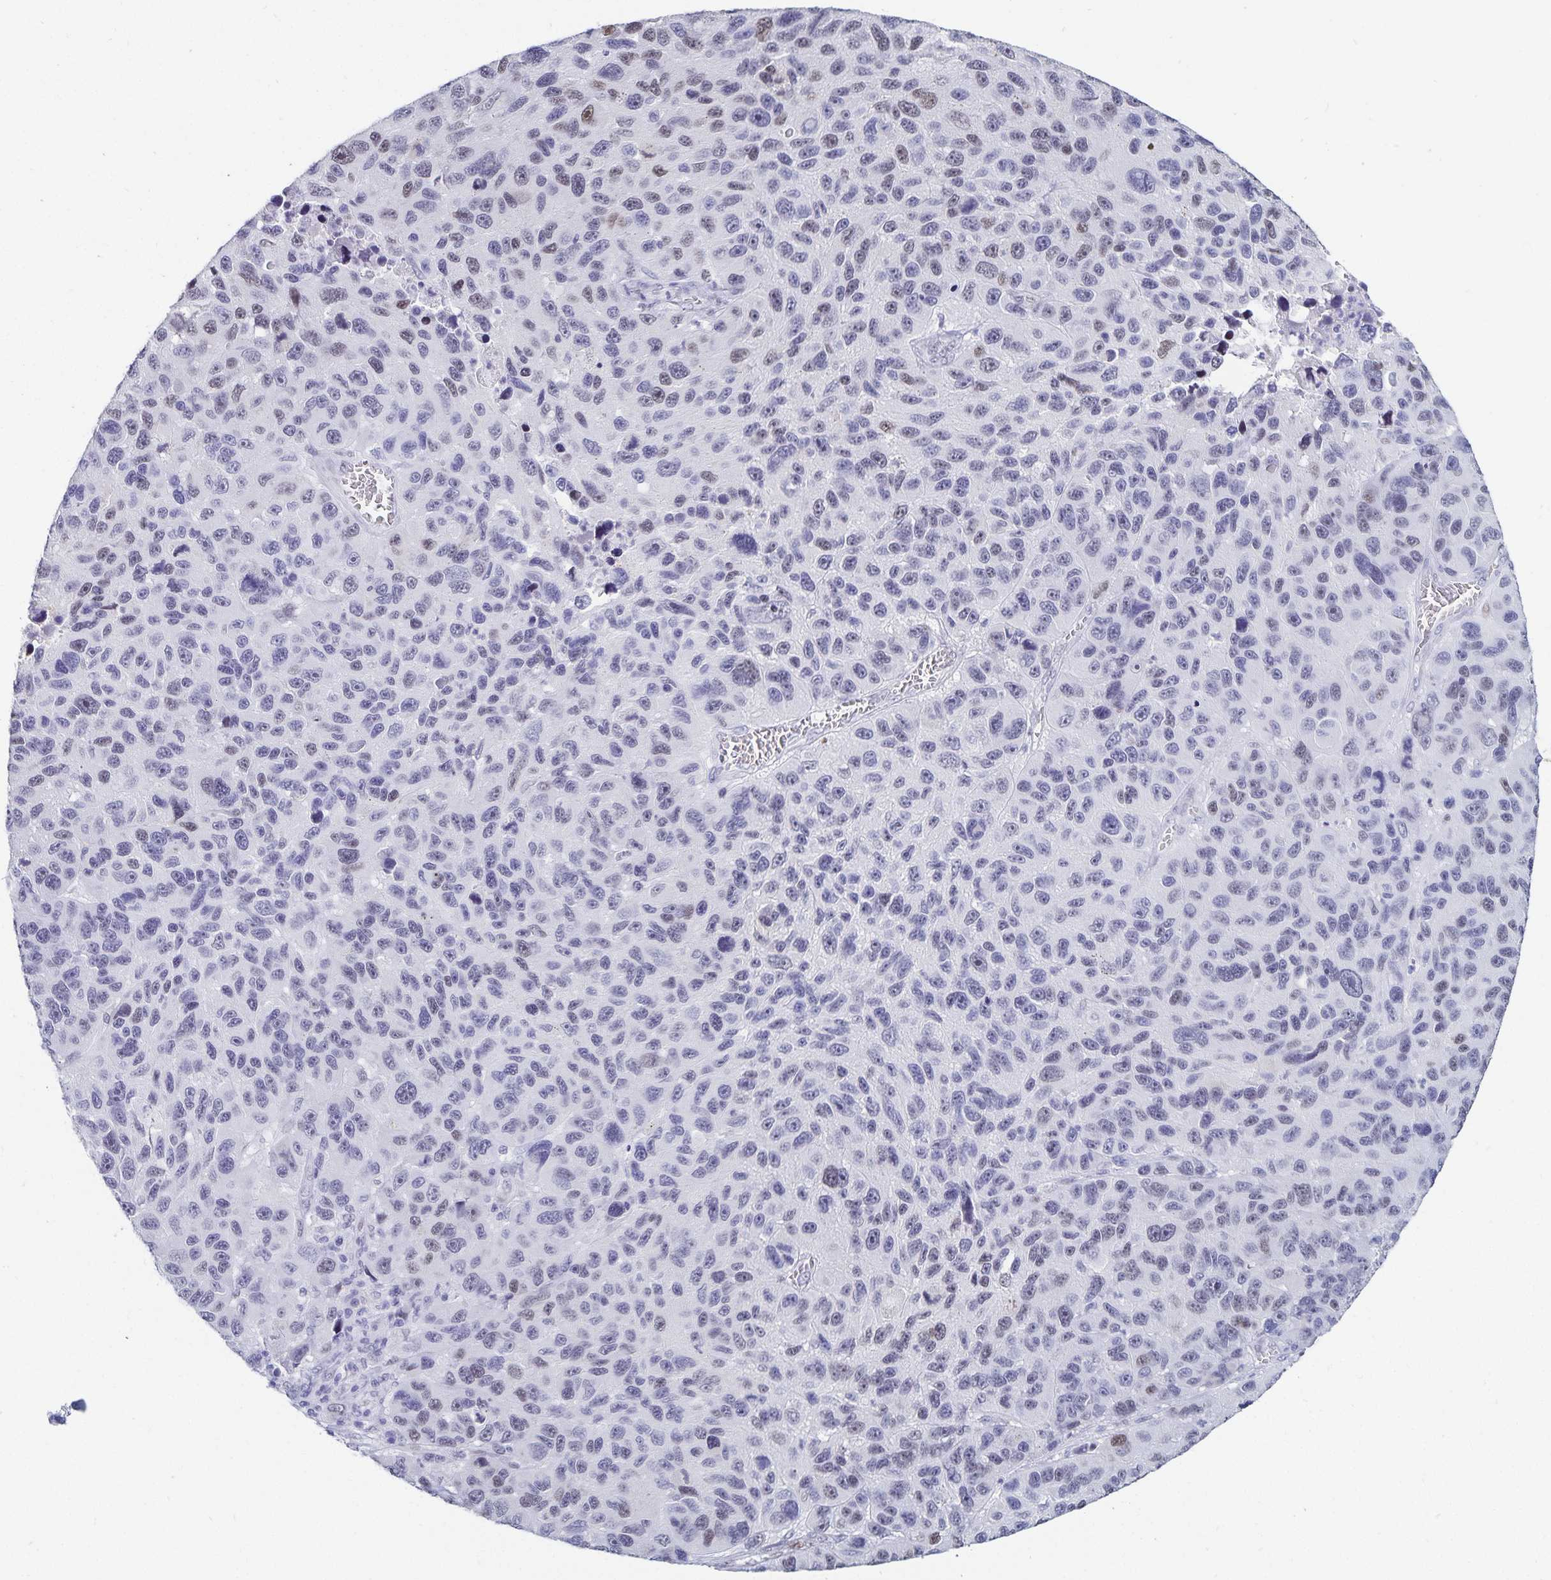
{"staining": {"intensity": "negative", "quantity": "none", "location": "none"}, "tissue": "melanoma", "cell_type": "Tumor cells", "image_type": "cancer", "snomed": [{"axis": "morphology", "description": "Malignant melanoma, NOS"}, {"axis": "topography", "description": "Skin"}], "caption": "A micrograph of human malignant melanoma is negative for staining in tumor cells.", "gene": "HMGB3", "patient": {"sex": "male", "age": 53}}